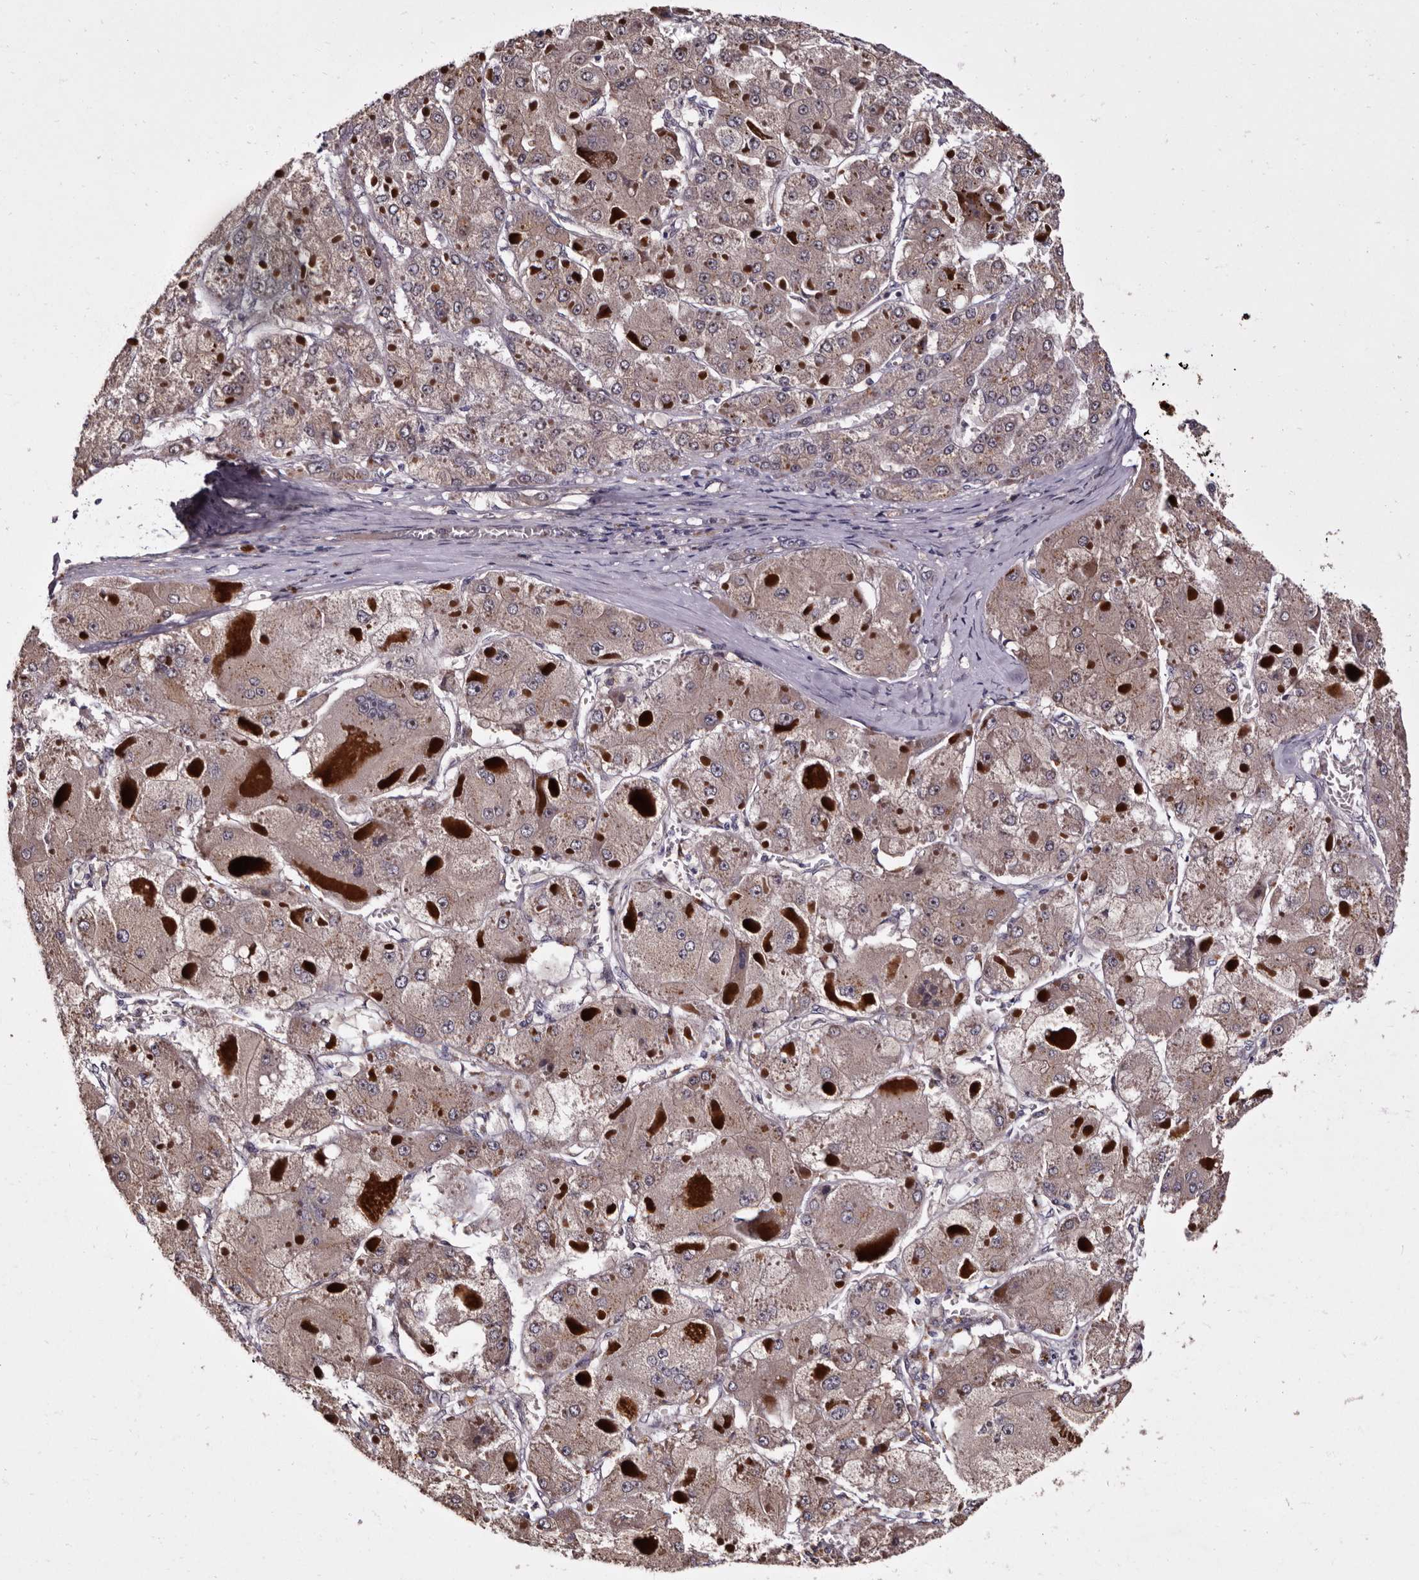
{"staining": {"intensity": "weak", "quantity": ">75%", "location": "cytoplasmic/membranous"}, "tissue": "liver cancer", "cell_type": "Tumor cells", "image_type": "cancer", "snomed": [{"axis": "morphology", "description": "Carcinoma, Hepatocellular, NOS"}, {"axis": "topography", "description": "Liver"}], "caption": "A low amount of weak cytoplasmic/membranous positivity is identified in approximately >75% of tumor cells in liver hepatocellular carcinoma tissue. (DAB (3,3'-diaminobenzidine) IHC, brown staining for protein, blue staining for nuclei).", "gene": "LANCL2", "patient": {"sex": "female", "age": 73}}